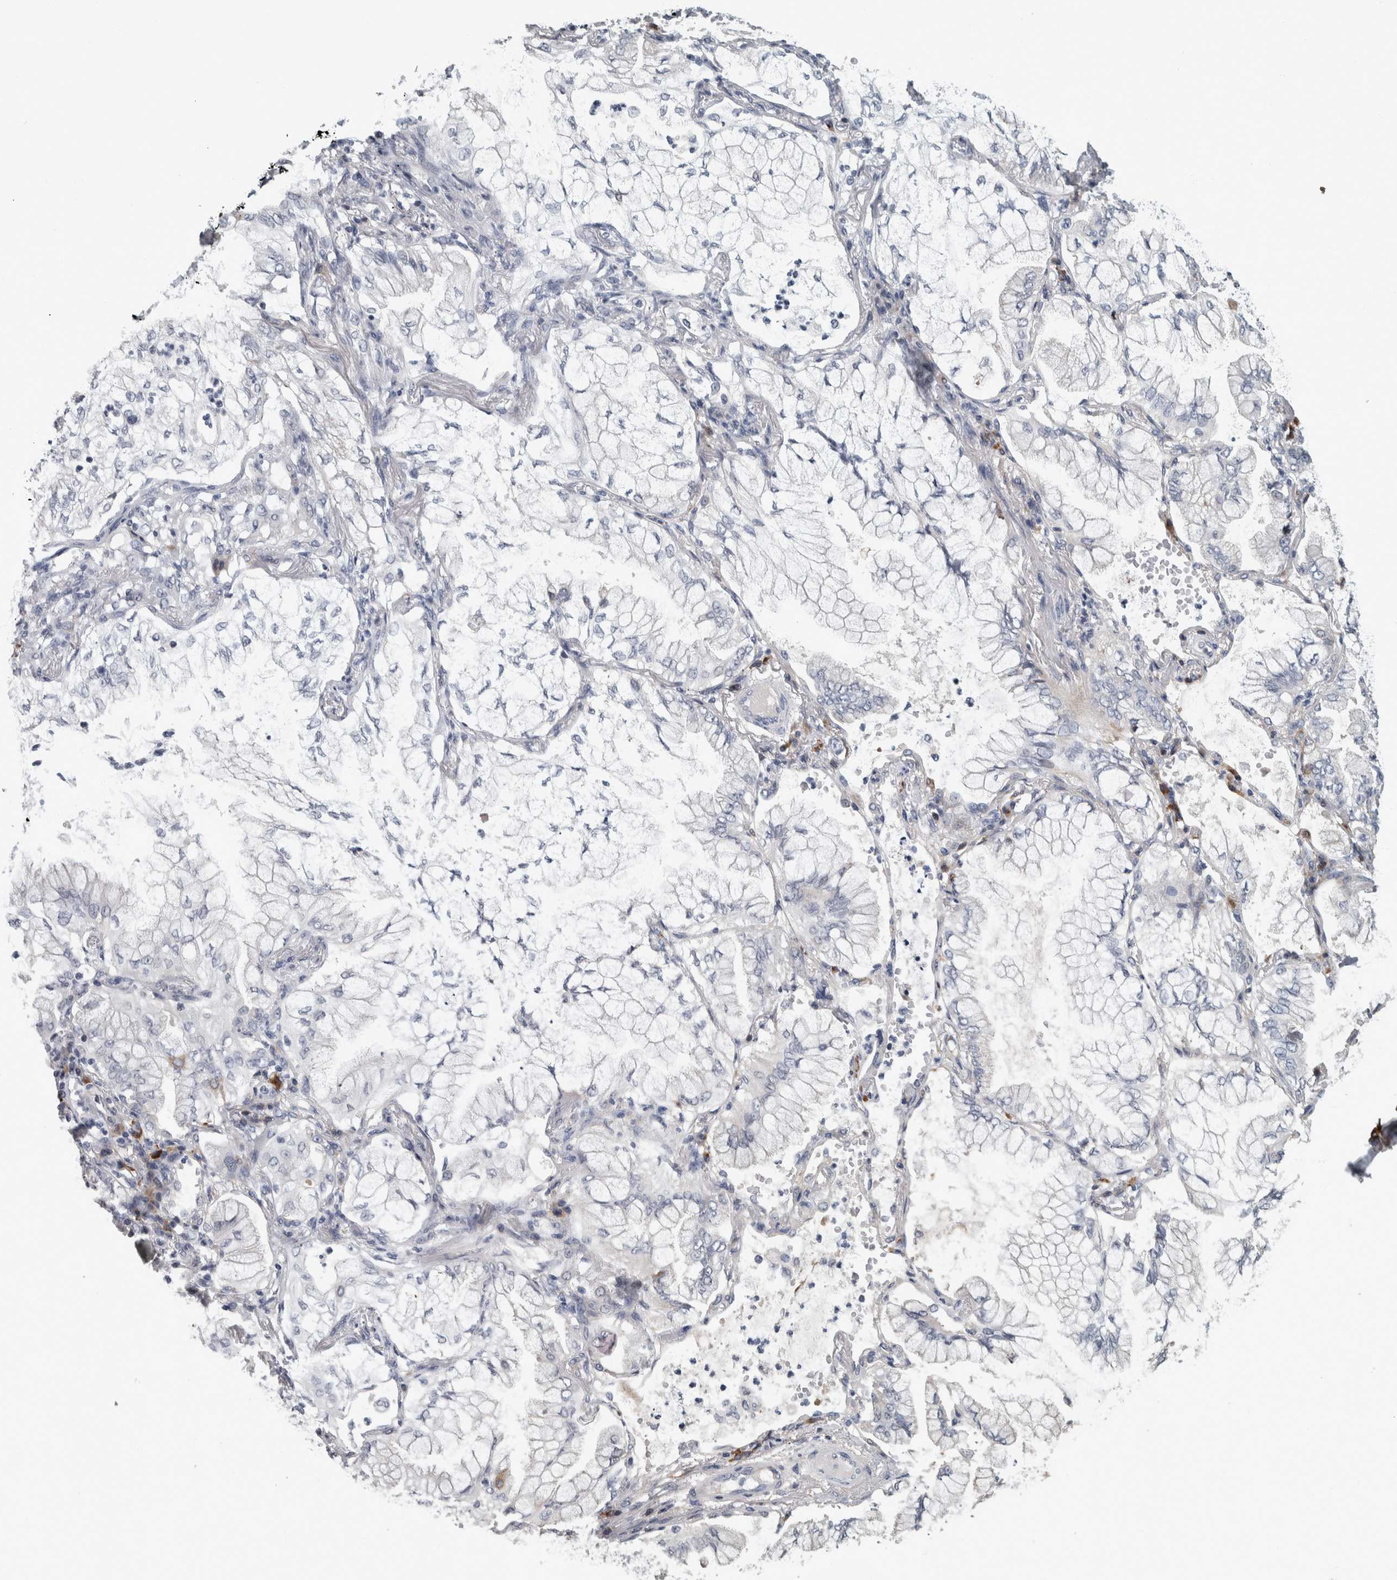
{"staining": {"intensity": "negative", "quantity": "none", "location": "none"}, "tissue": "lung cancer", "cell_type": "Tumor cells", "image_type": "cancer", "snomed": [{"axis": "morphology", "description": "Adenocarcinoma, NOS"}, {"axis": "topography", "description": "Lung"}], "caption": "DAB (3,3'-diaminobenzidine) immunohistochemical staining of human lung cancer reveals no significant expression in tumor cells. The staining is performed using DAB brown chromogen with nuclei counter-stained in using hematoxylin.", "gene": "CAVIN4", "patient": {"sex": "female", "age": 70}}